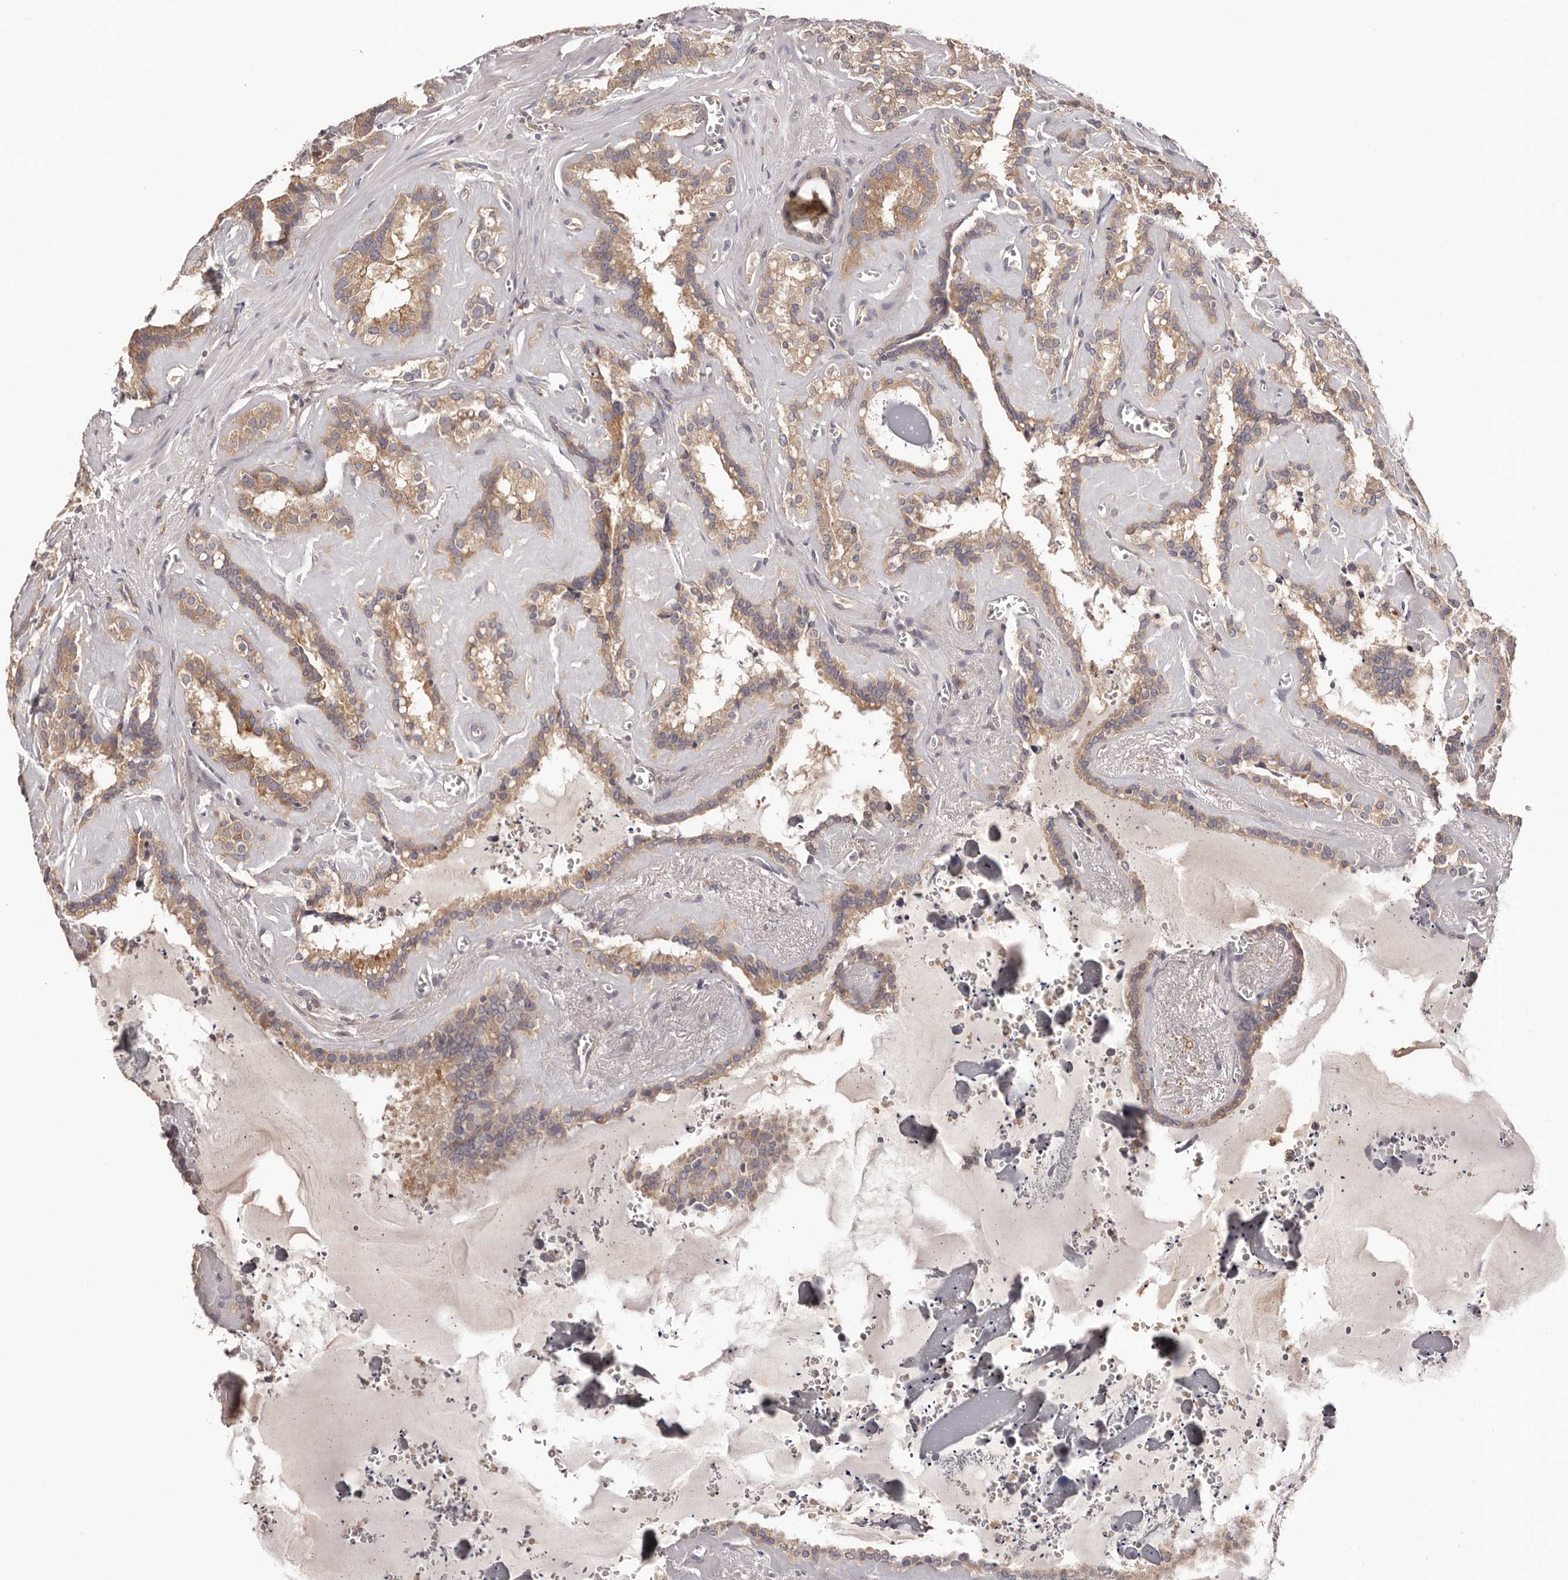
{"staining": {"intensity": "moderate", "quantity": ">75%", "location": "cytoplasmic/membranous"}, "tissue": "seminal vesicle", "cell_type": "Glandular cells", "image_type": "normal", "snomed": [{"axis": "morphology", "description": "Normal tissue, NOS"}, {"axis": "topography", "description": "Prostate"}, {"axis": "topography", "description": "Seminal veicle"}], "caption": "Seminal vesicle stained with immunohistochemistry demonstrates moderate cytoplasmic/membranous positivity in approximately >75% of glandular cells. (Brightfield microscopy of DAB IHC at high magnification).", "gene": "LTV1", "patient": {"sex": "male", "age": 59}}